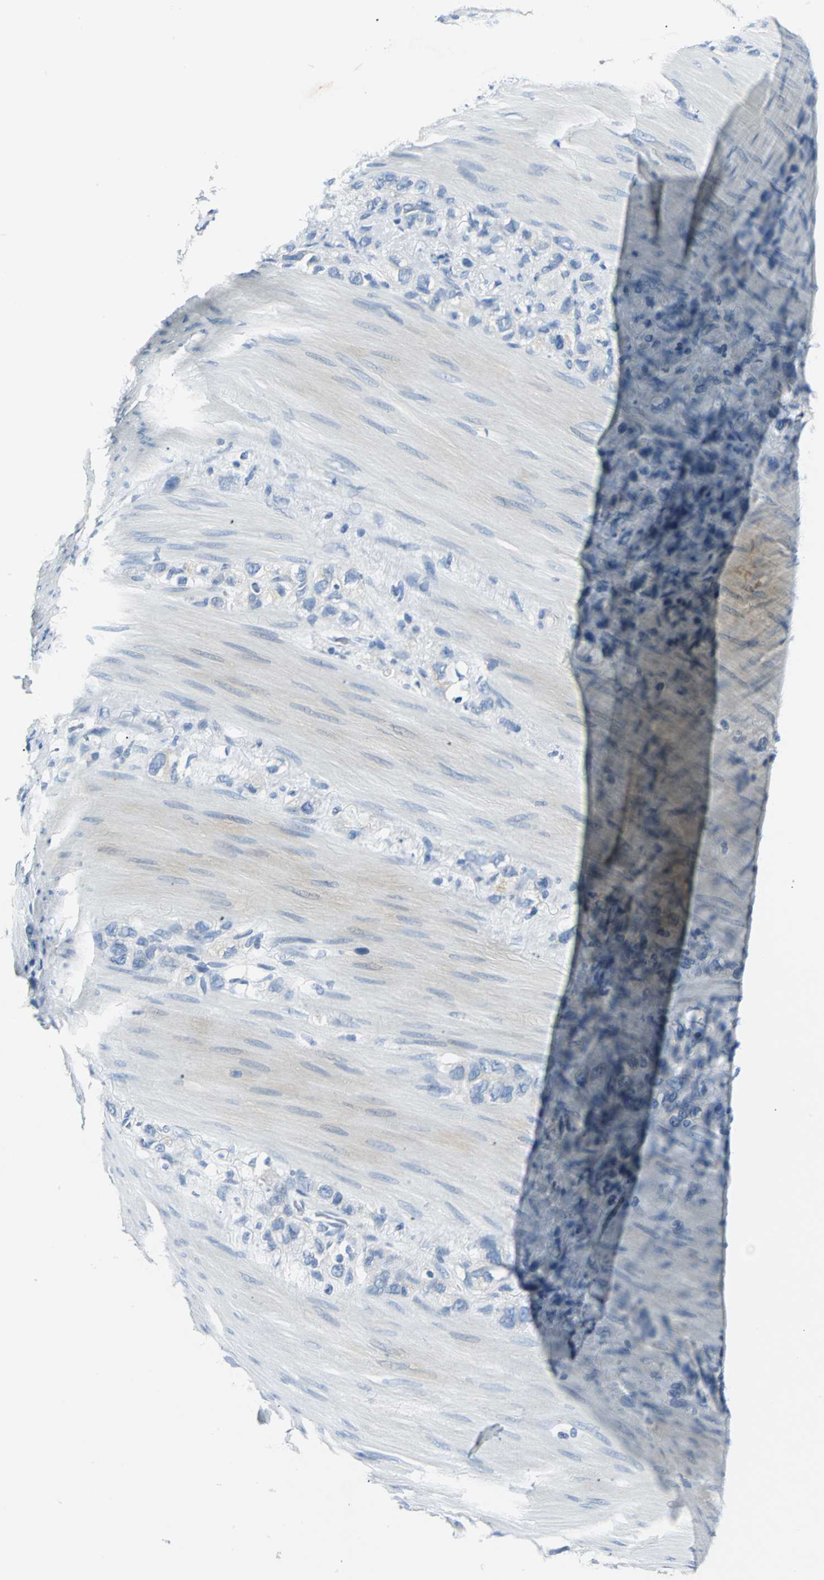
{"staining": {"intensity": "negative", "quantity": "none", "location": "none"}, "tissue": "stomach cancer", "cell_type": "Tumor cells", "image_type": "cancer", "snomed": [{"axis": "morphology", "description": "Normal tissue, NOS"}, {"axis": "morphology", "description": "Adenocarcinoma, NOS"}, {"axis": "morphology", "description": "Adenocarcinoma, High grade"}, {"axis": "topography", "description": "Stomach, upper"}, {"axis": "topography", "description": "Stomach"}], "caption": "Tumor cells are negative for protein expression in human stomach cancer.", "gene": "RIPOR1", "patient": {"sex": "female", "age": 65}}